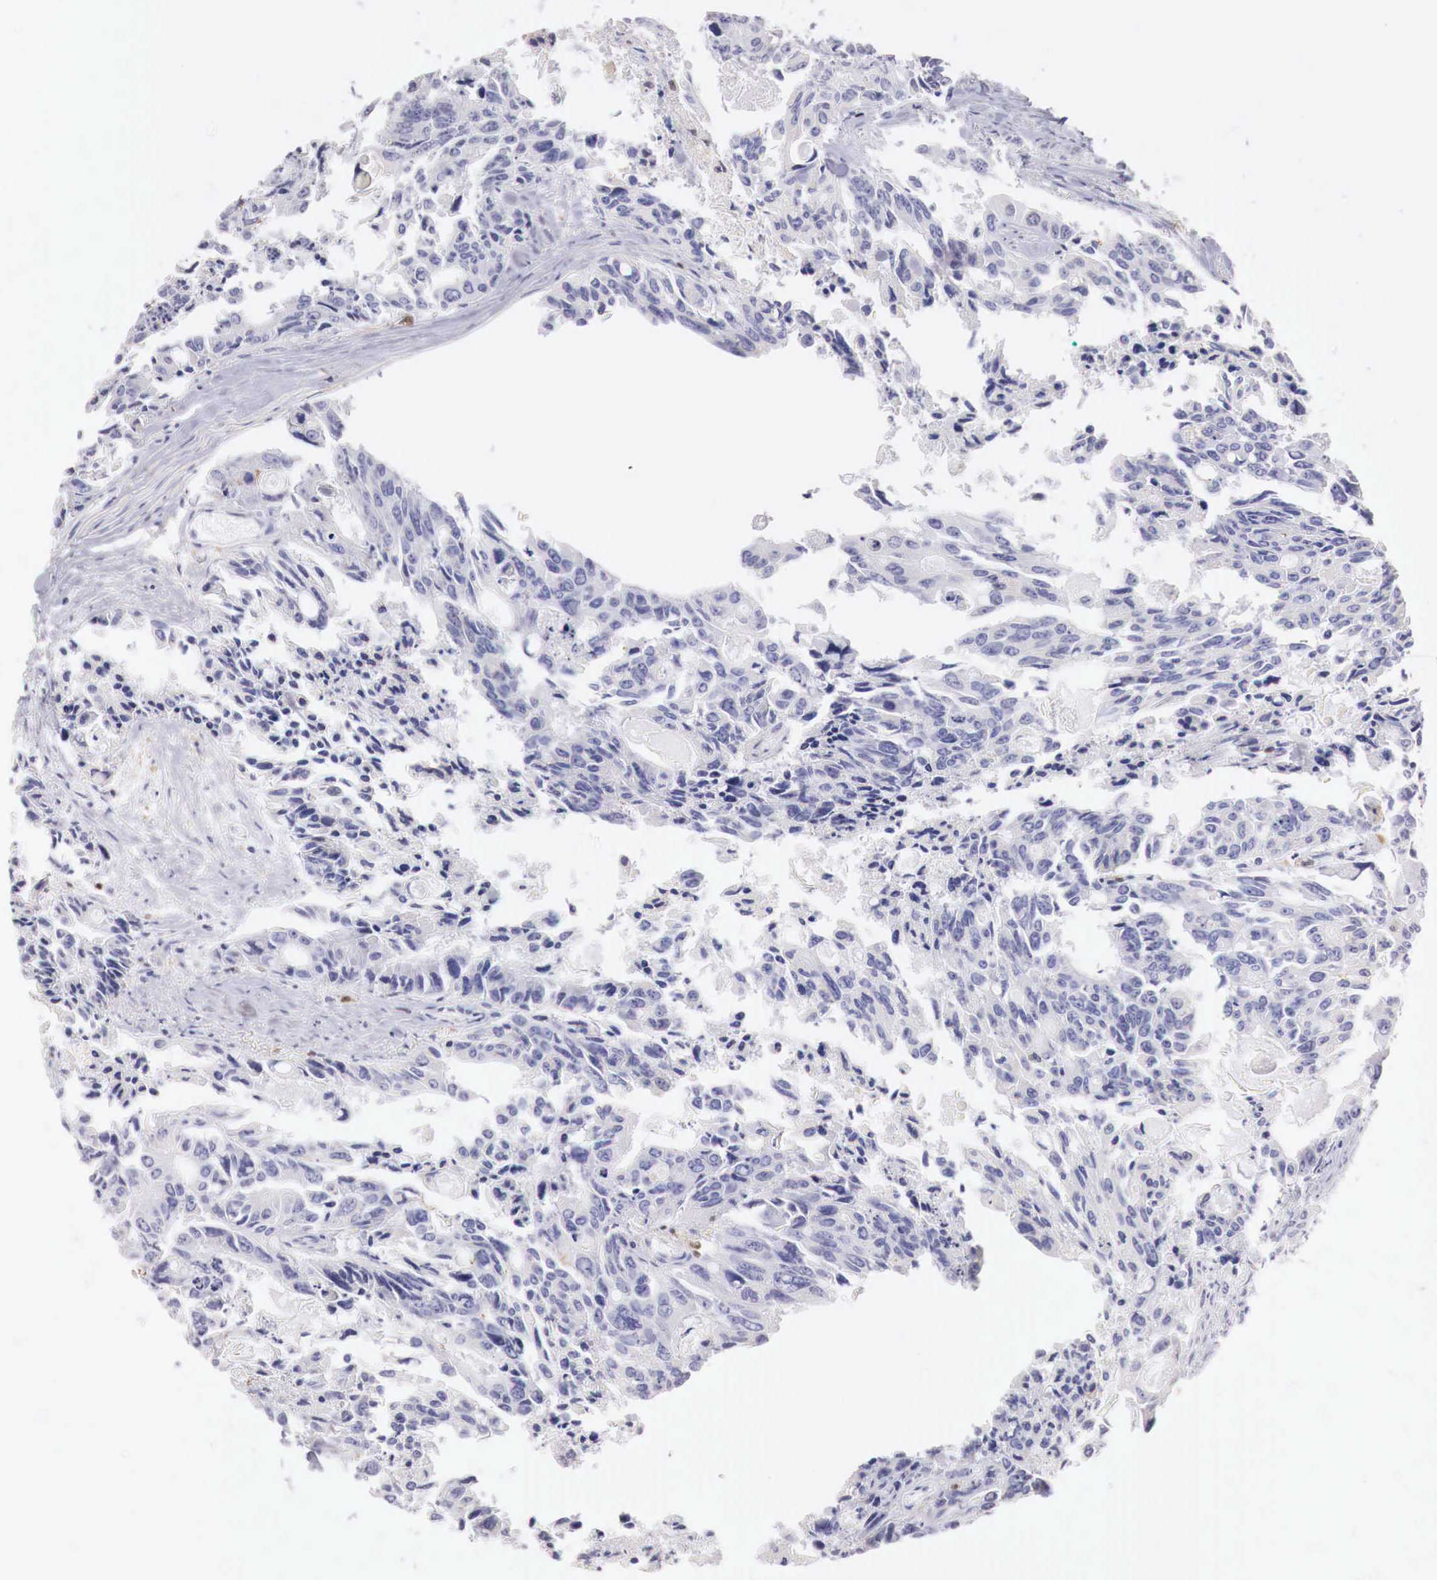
{"staining": {"intensity": "negative", "quantity": "none", "location": "none"}, "tissue": "colorectal cancer", "cell_type": "Tumor cells", "image_type": "cancer", "snomed": [{"axis": "morphology", "description": "Adenocarcinoma, NOS"}, {"axis": "topography", "description": "Rectum"}], "caption": "DAB (3,3'-diaminobenzidine) immunohistochemical staining of colorectal cancer shows no significant positivity in tumor cells. The staining was performed using DAB (3,3'-diaminobenzidine) to visualize the protein expression in brown, while the nuclei were stained in blue with hematoxylin (Magnification: 20x).", "gene": "RENBP", "patient": {"sex": "male", "age": 76}}